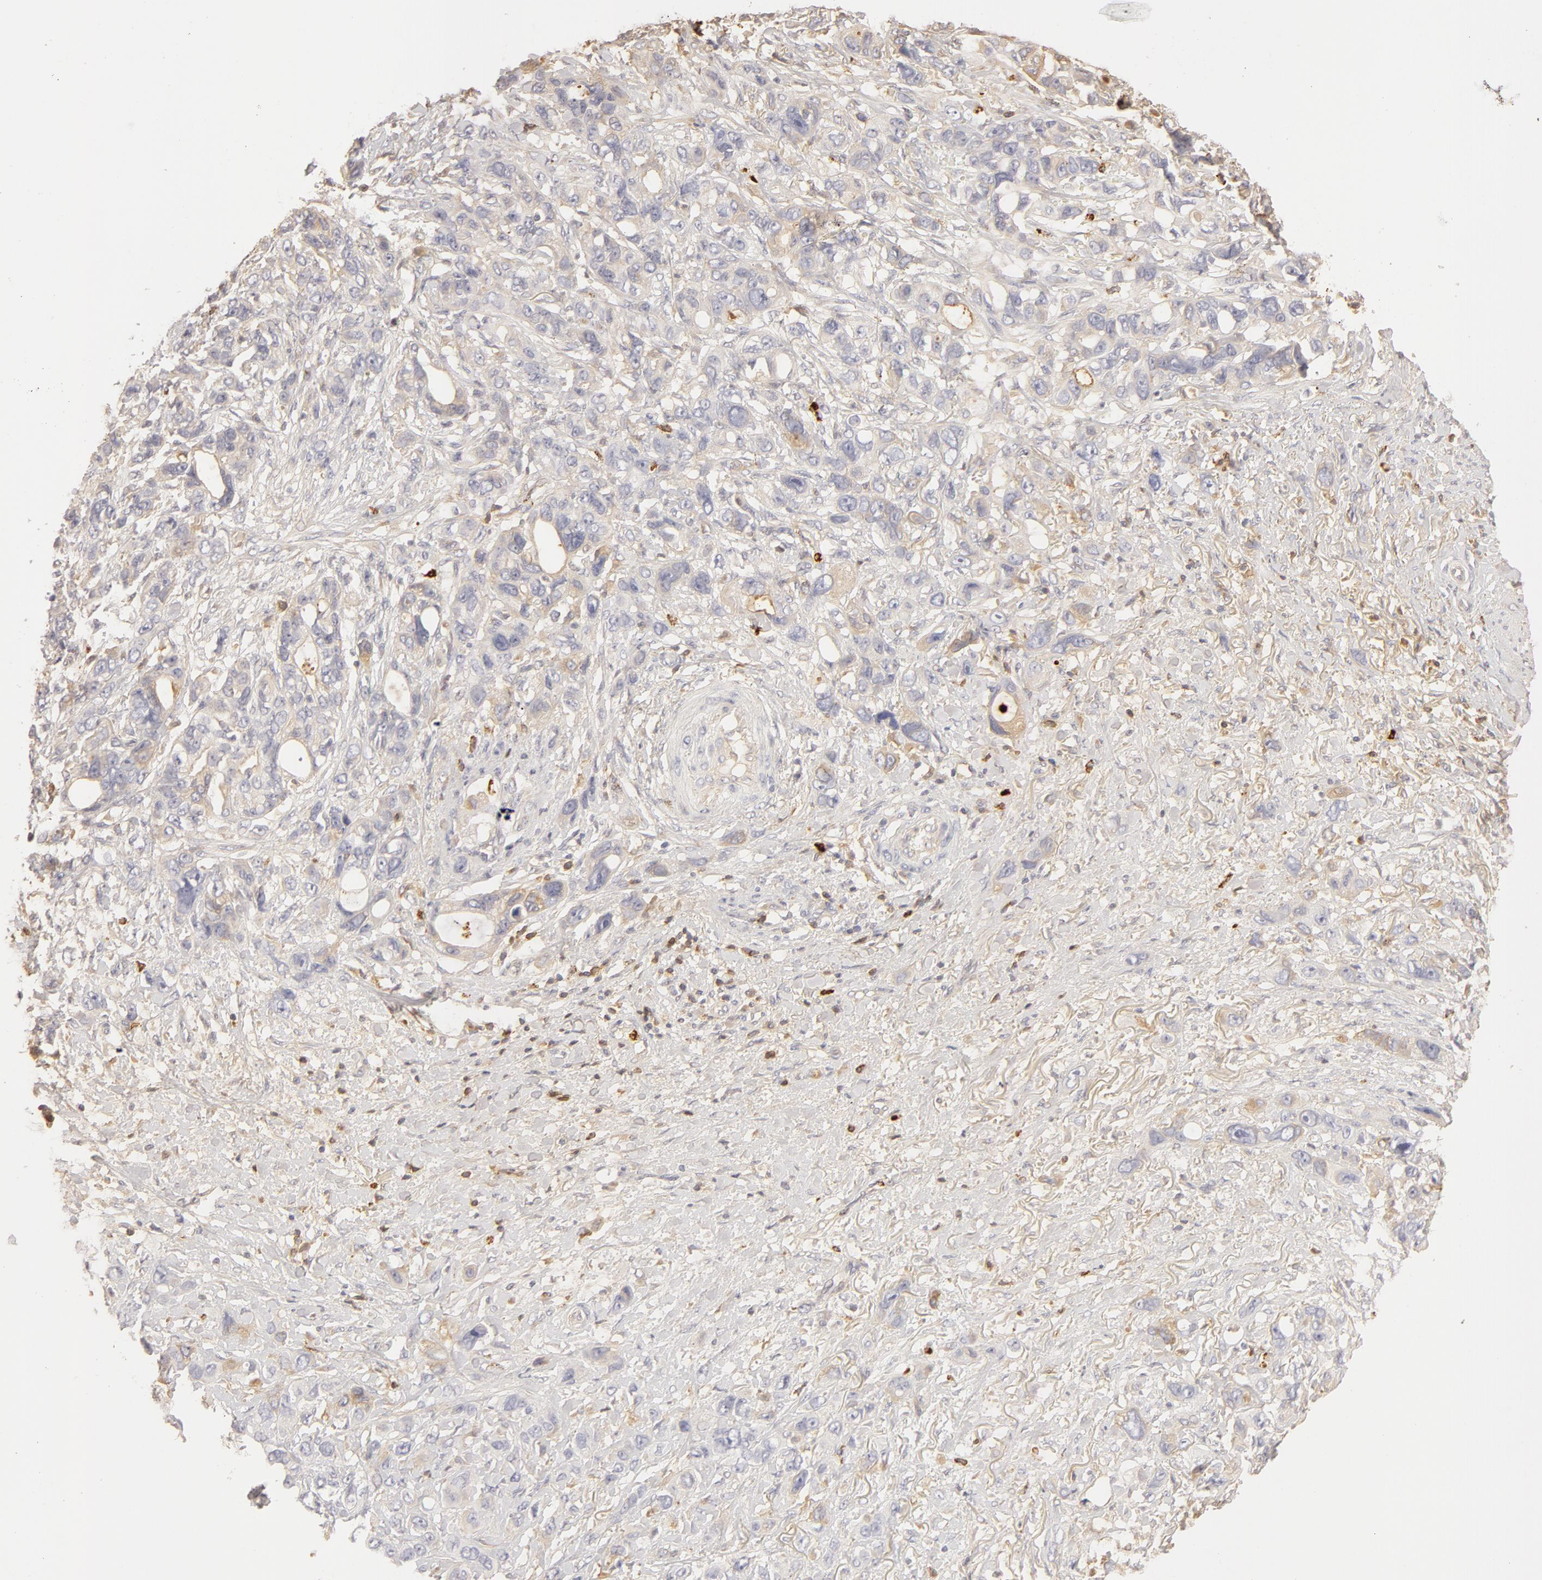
{"staining": {"intensity": "weak", "quantity": "<25%", "location": "cytoplasmic/membranous"}, "tissue": "stomach cancer", "cell_type": "Tumor cells", "image_type": "cancer", "snomed": [{"axis": "morphology", "description": "Adenocarcinoma, NOS"}, {"axis": "topography", "description": "Stomach, upper"}], "caption": "DAB (3,3'-diaminobenzidine) immunohistochemical staining of human adenocarcinoma (stomach) exhibits no significant staining in tumor cells.", "gene": "C1R", "patient": {"sex": "male", "age": 47}}